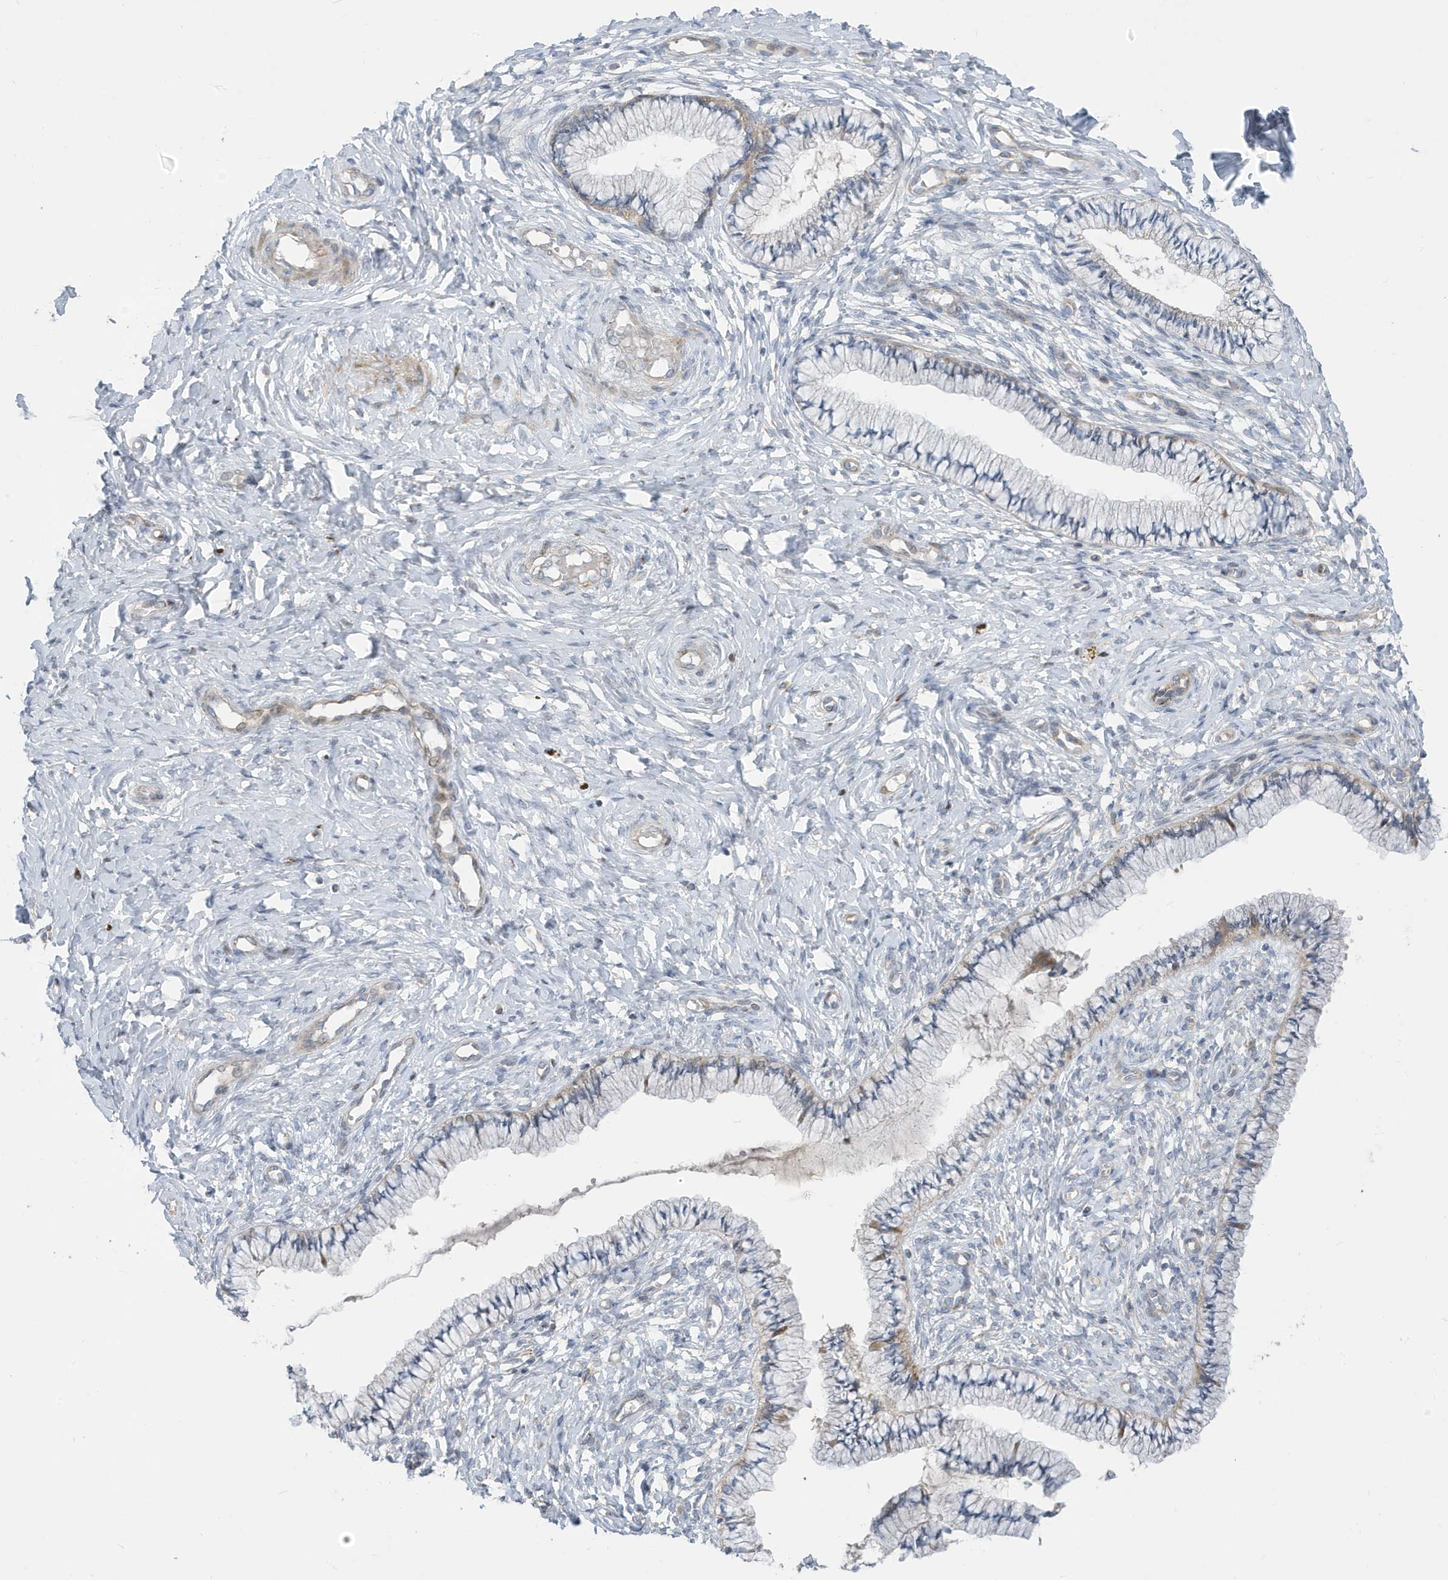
{"staining": {"intensity": "moderate", "quantity": "<25%", "location": "cytoplasmic/membranous"}, "tissue": "cervix", "cell_type": "Glandular cells", "image_type": "normal", "snomed": [{"axis": "morphology", "description": "Normal tissue, NOS"}, {"axis": "topography", "description": "Cervix"}], "caption": "Protein expression analysis of unremarkable cervix exhibits moderate cytoplasmic/membranous staining in approximately <25% of glandular cells. The protein is shown in brown color, while the nuclei are stained blue.", "gene": "ATP13A5", "patient": {"sex": "female", "age": 36}}